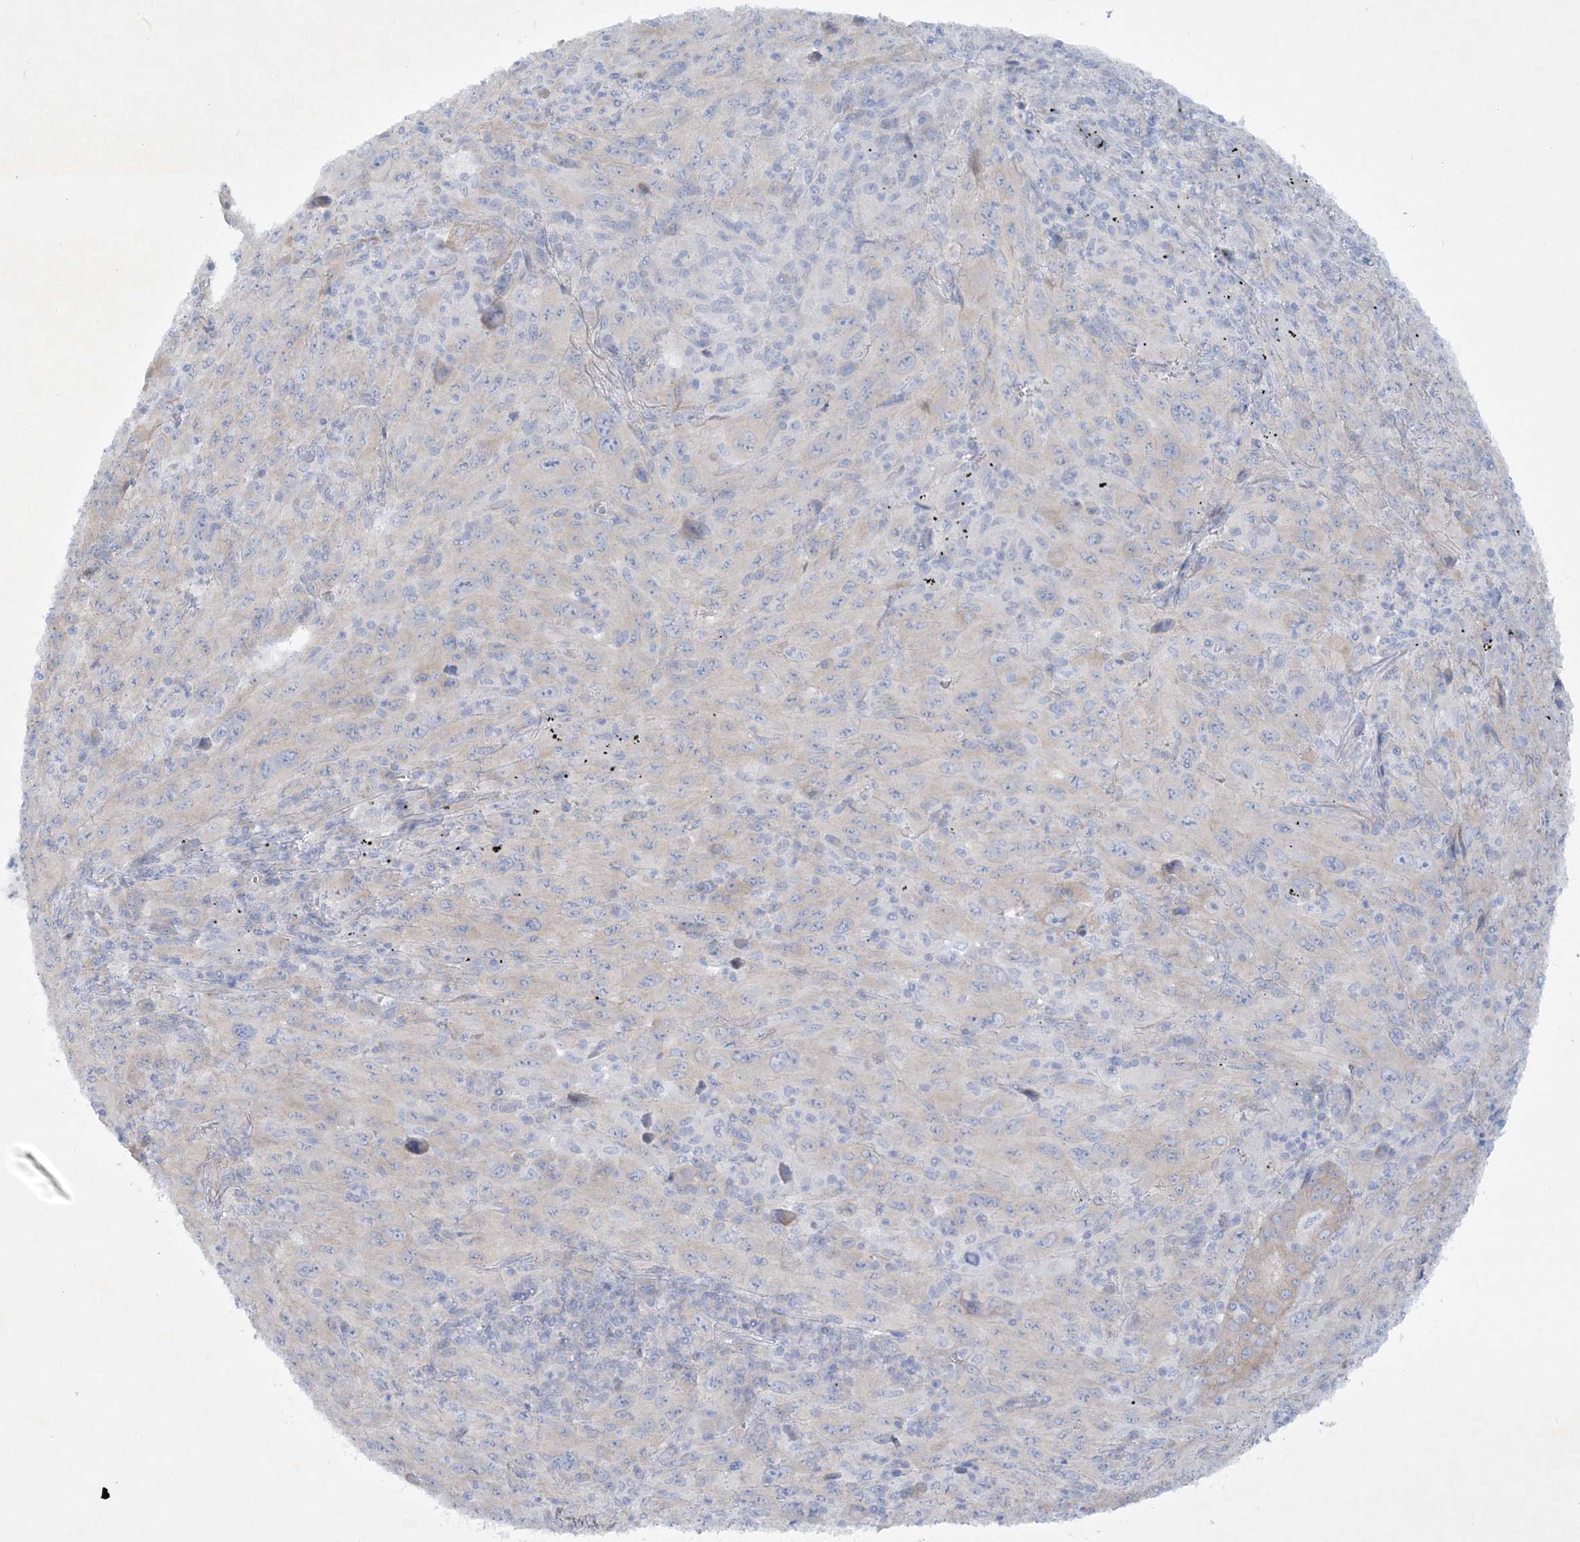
{"staining": {"intensity": "negative", "quantity": "none", "location": "none"}, "tissue": "melanoma", "cell_type": "Tumor cells", "image_type": "cancer", "snomed": [{"axis": "morphology", "description": "Malignant melanoma, Metastatic site"}, {"axis": "topography", "description": "Skin"}], "caption": "An image of melanoma stained for a protein shows no brown staining in tumor cells. (Stains: DAB (3,3'-diaminobenzidine) immunohistochemistry with hematoxylin counter stain, Microscopy: brightfield microscopy at high magnification).", "gene": "FARSB", "patient": {"sex": "female", "age": 56}}